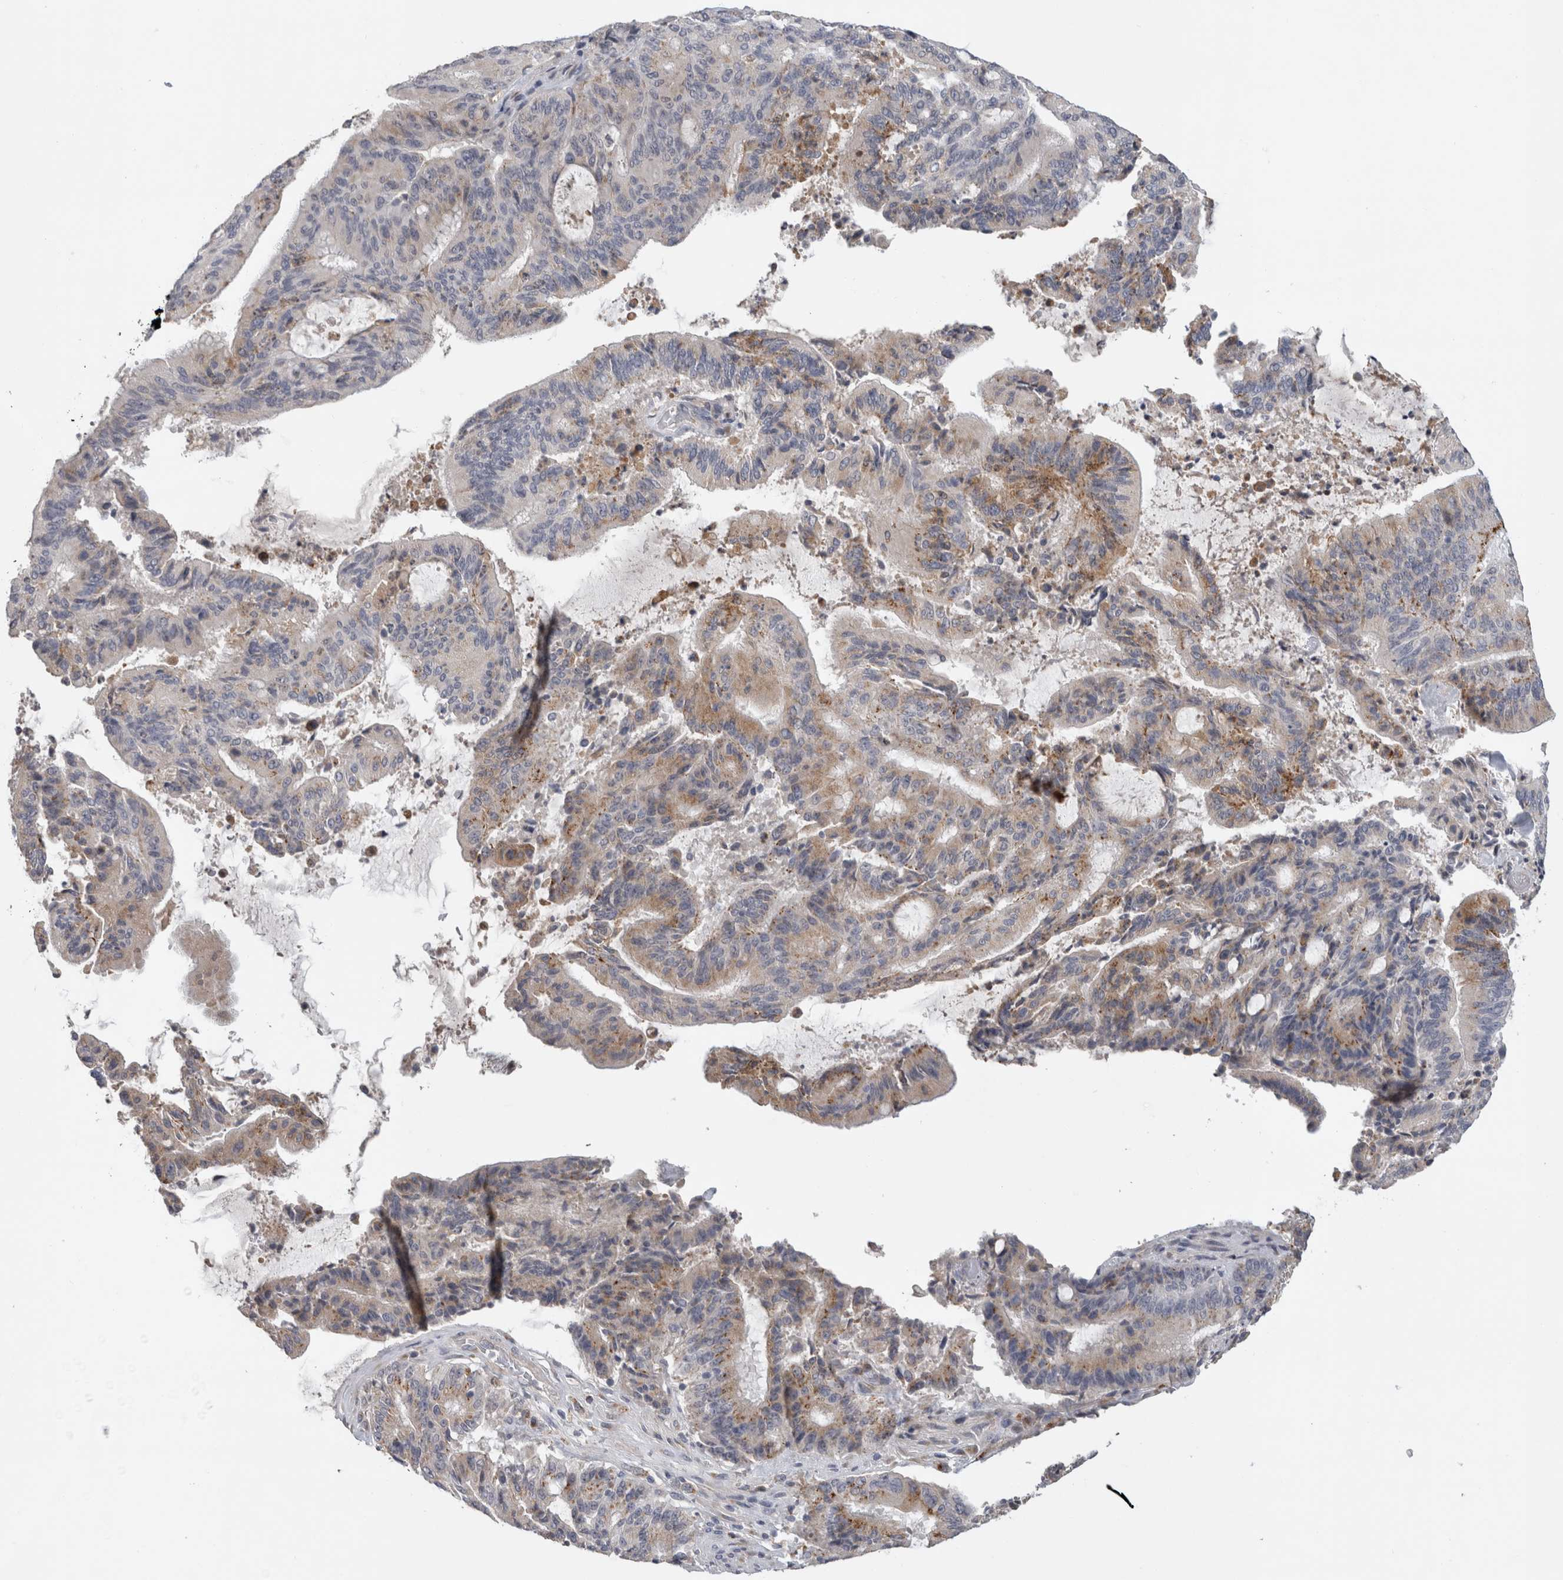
{"staining": {"intensity": "strong", "quantity": "25%-75%", "location": "cytoplasmic/membranous"}, "tissue": "liver cancer", "cell_type": "Tumor cells", "image_type": "cancer", "snomed": [{"axis": "morphology", "description": "Normal tissue, NOS"}, {"axis": "morphology", "description": "Cholangiocarcinoma"}, {"axis": "topography", "description": "Liver"}, {"axis": "topography", "description": "Peripheral nerve tissue"}], "caption": "Liver cholangiocarcinoma stained for a protein (brown) reveals strong cytoplasmic/membranous positive staining in about 25%-75% of tumor cells.", "gene": "MGAT1", "patient": {"sex": "female", "age": 73}}